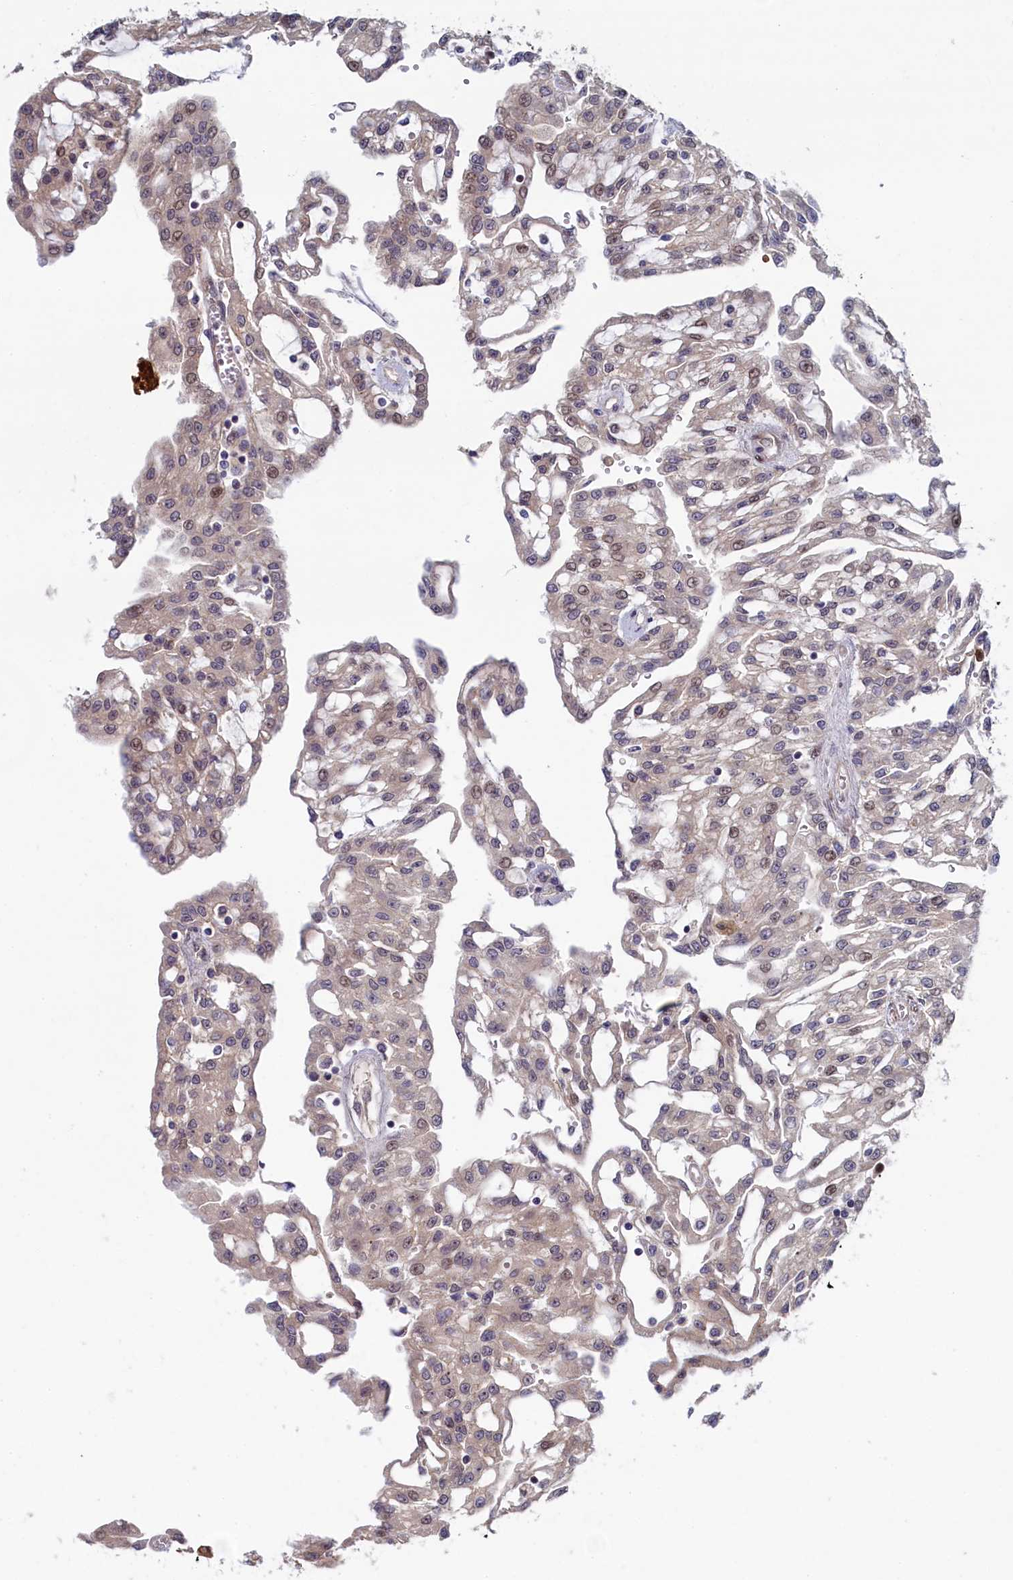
{"staining": {"intensity": "weak", "quantity": "<25%", "location": "nuclear"}, "tissue": "renal cancer", "cell_type": "Tumor cells", "image_type": "cancer", "snomed": [{"axis": "morphology", "description": "Adenocarcinoma, NOS"}, {"axis": "topography", "description": "Kidney"}], "caption": "A histopathology image of adenocarcinoma (renal) stained for a protein shows no brown staining in tumor cells.", "gene": "PIK3C3", "patient": {"sex": "male", "age": 63}}